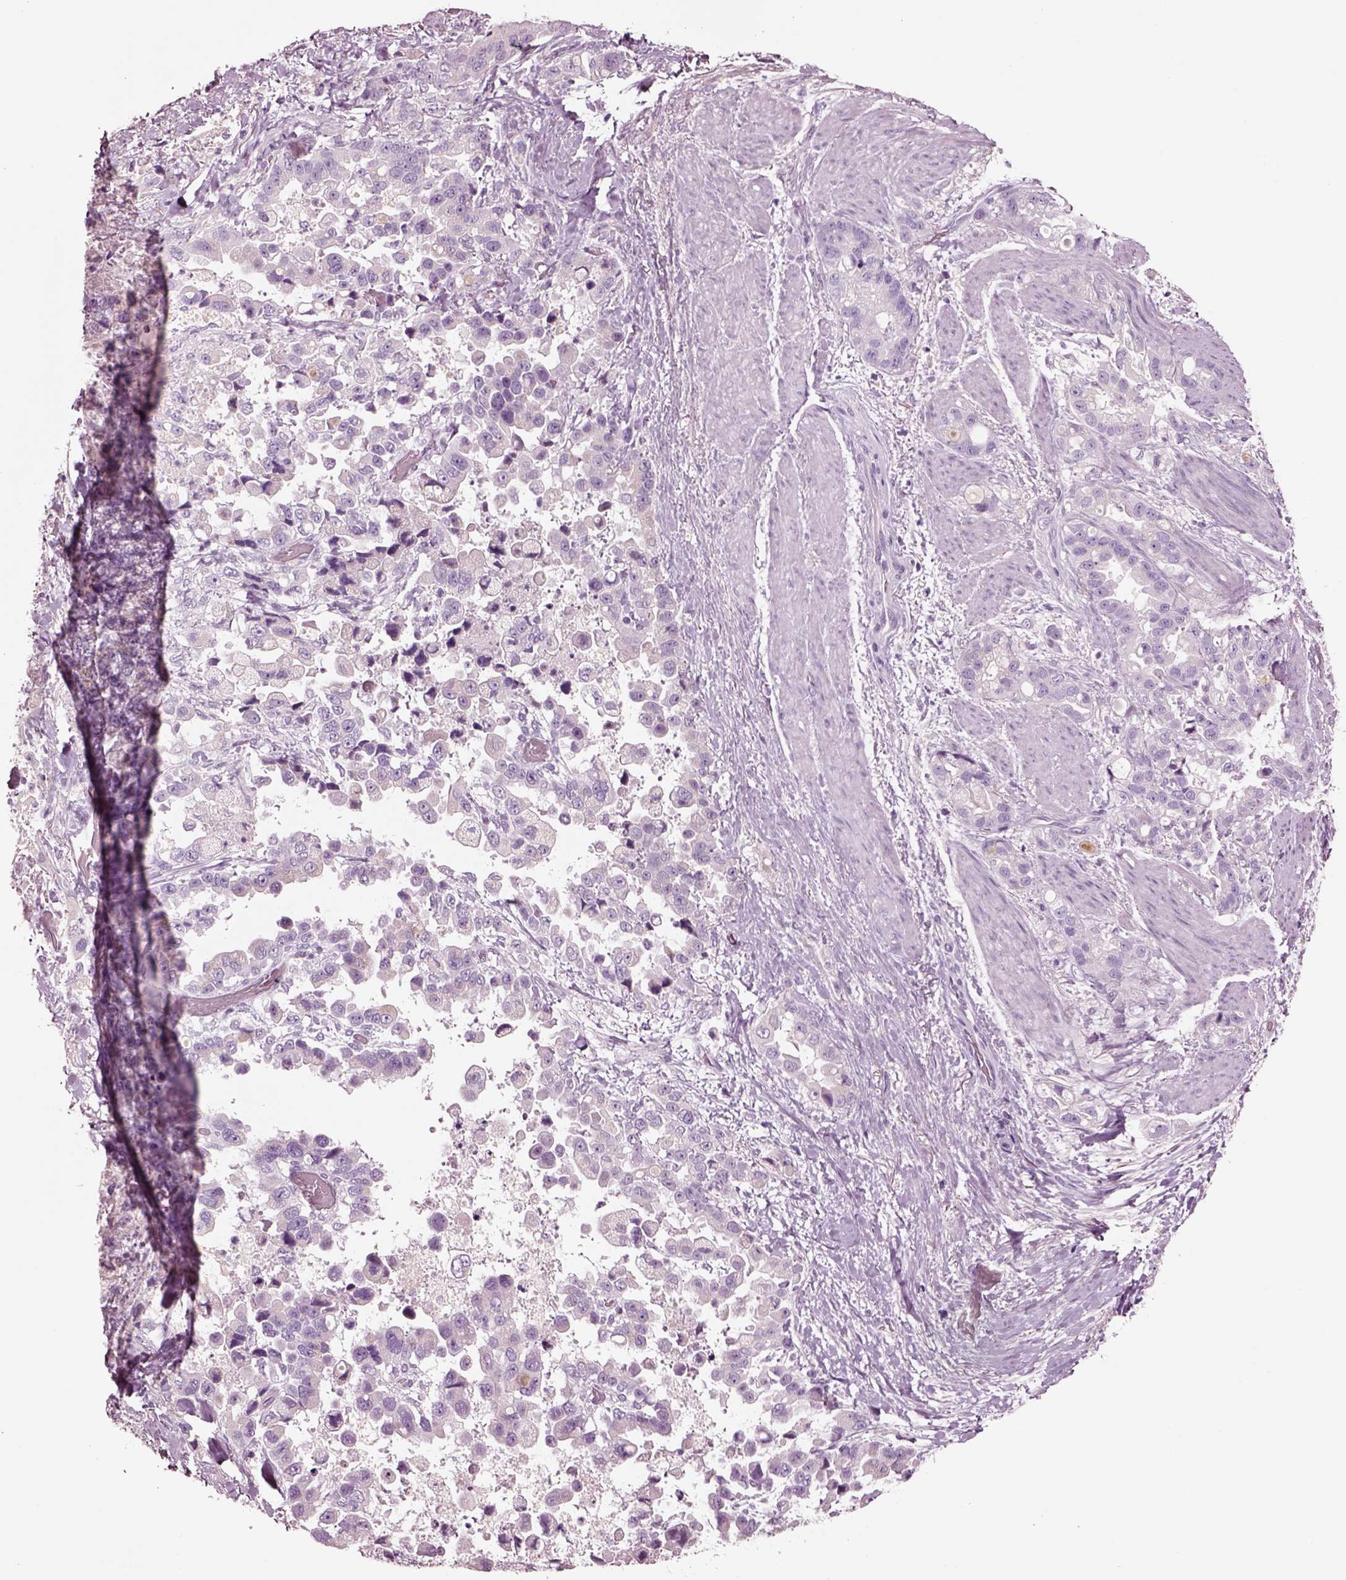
{"staining": {"intensity": "negative", "quantity": "none", "location": "none"}, "tissue": "stomach cancer", "cell_type": "Tumor cells", "image_type": "cancer", "snomed": [{"axis": "morphology", "description": "Adenocarcinoma, NOS"}, {"axis": "topography", "description": "Stomach"}], "caption": "Immunohistochemistry (IHC) micrograph of neoplastic tissue: adenocarcinoma (stomach) stained with DAB exhibits no significant protein positivity in tumor cells.", "gene": "NMRK2", "patient": {"sex": "male", "age": 59}}